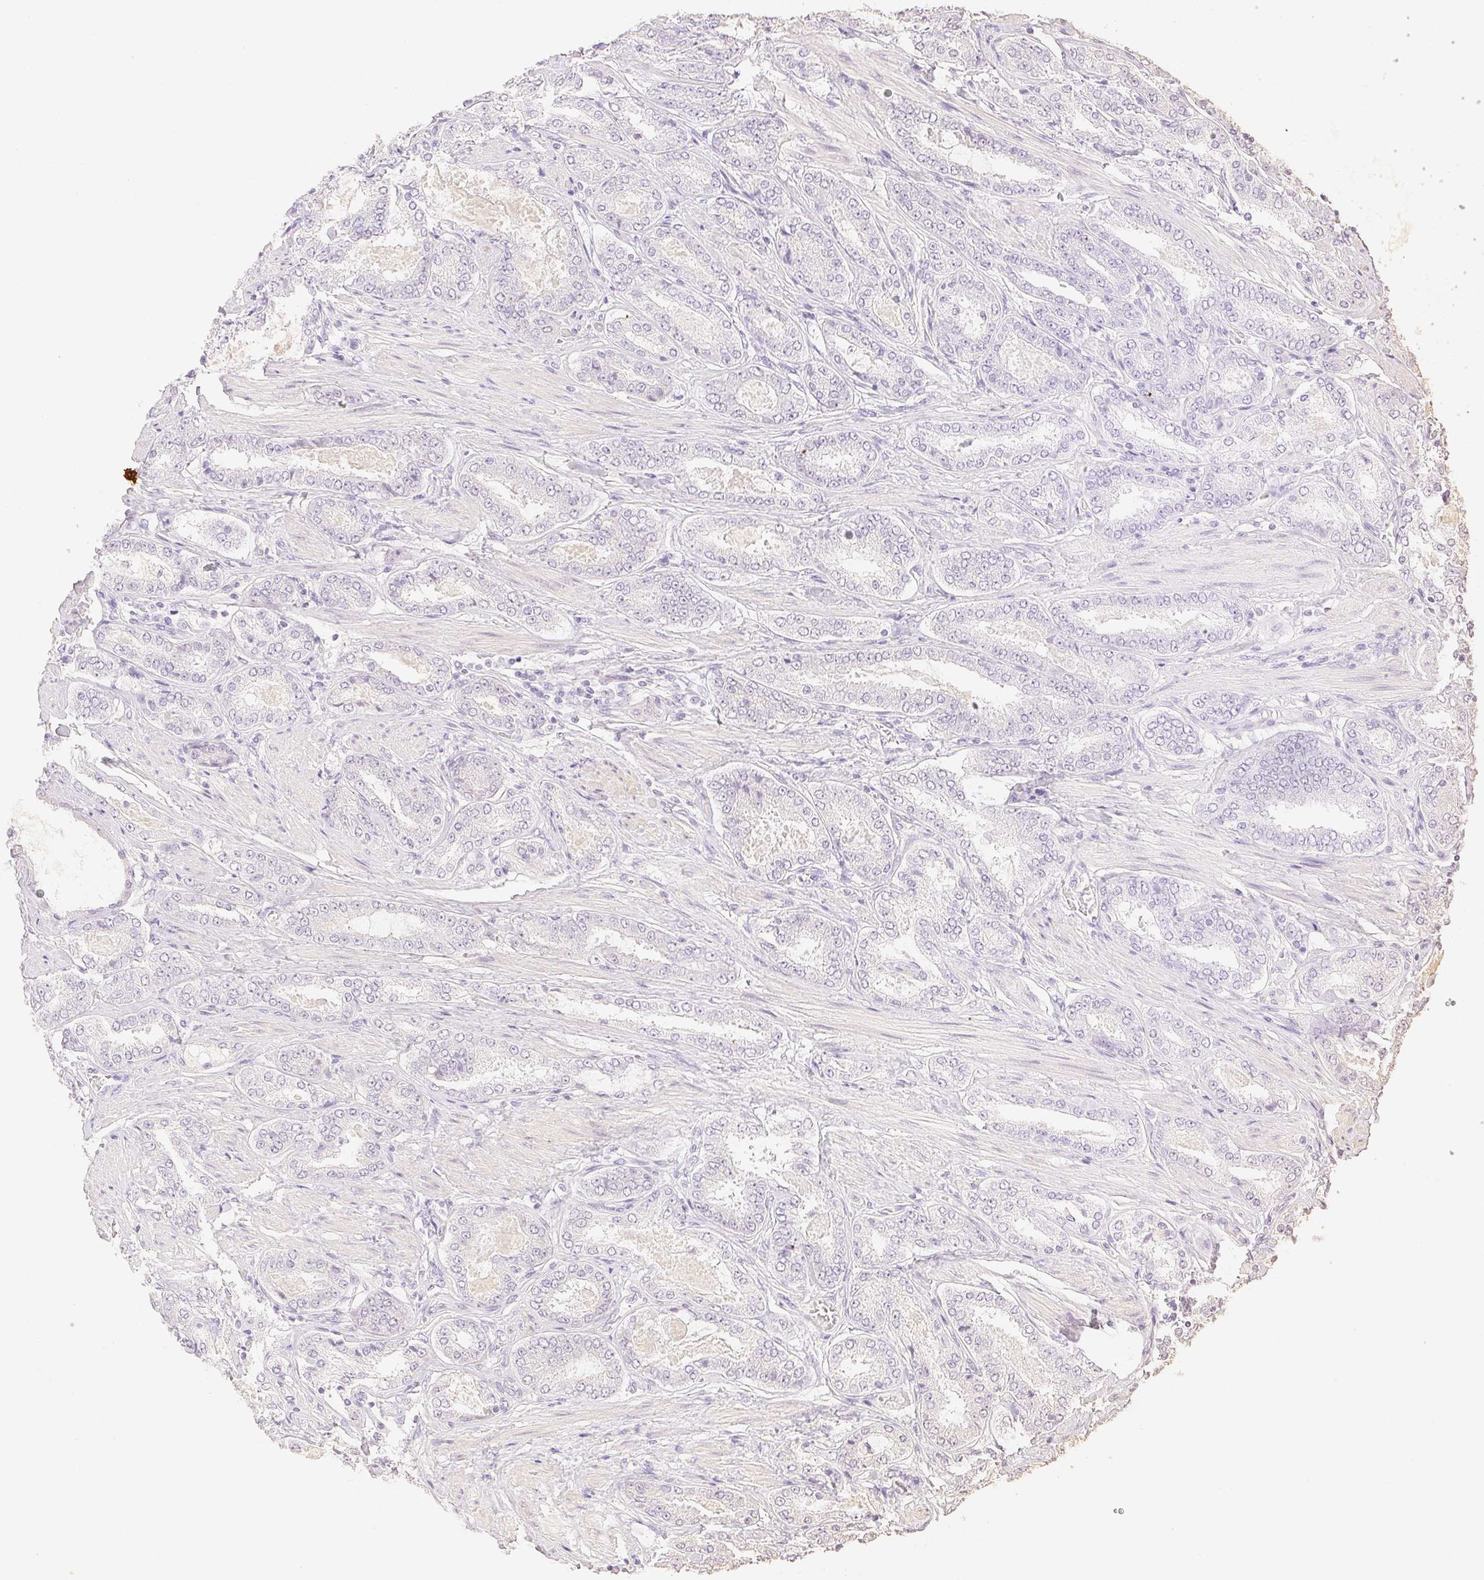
{"staining": {"intensity": "negative", "quantity": "none", "location": "none"}, "tissue": "prostate cancer", "cell_type": "Tumor cells", "image_type": "cancer", "snomed": [{"axis": "morphology", "description": "Adenocarcinoma, High grade"}, {"axis": "topography", "description": "Prostate"}], "caption": "IHC image of neoplastic tissue: prostate cancer stained with DAB (3,3'-diaminobenzidine) displays no significant protein staining in tumor cells.", "gene": "SPACA4", "patient": {"sex": "male", "age": 63}}